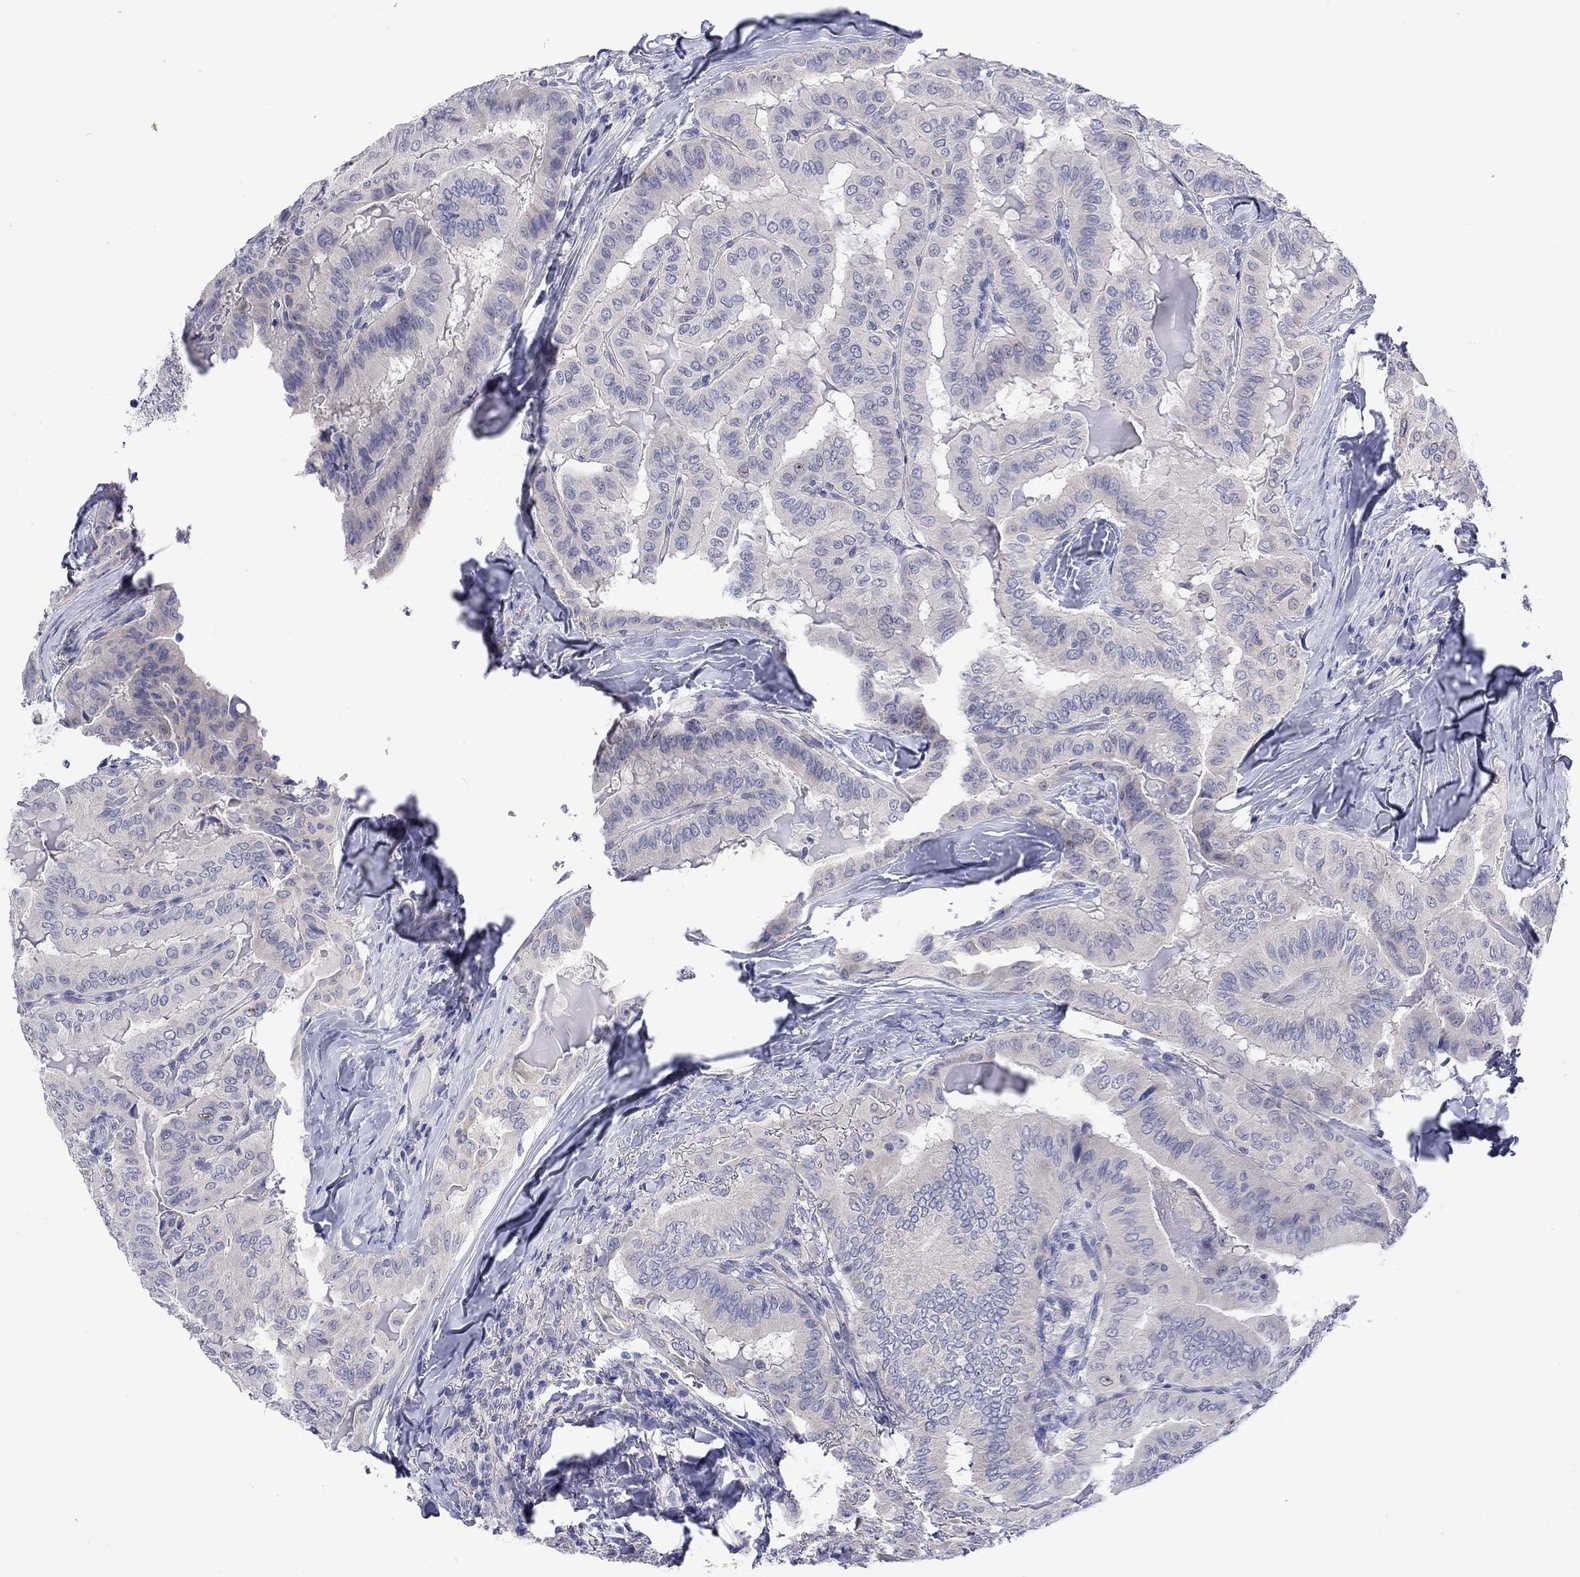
{"staining": {"intensity": "negative", "quantity": "none", "location": "none"}, "tissue": "thyroid cancer", "cell_type": "Tumor cells", "image_type": "cancer", "snomed": [{"axis": "morphology", "description": "Papillary adenocarcinoma, NOS"}, {"axis": "topography", "description": "Thyroid gland"}], "caption": "Histopathology image shows no significant protein staining in tumor cells of papillary adenocarcinoma (thyroid).", "gene": "CERS1", "patient": {"sex": "female", "age": 68}}